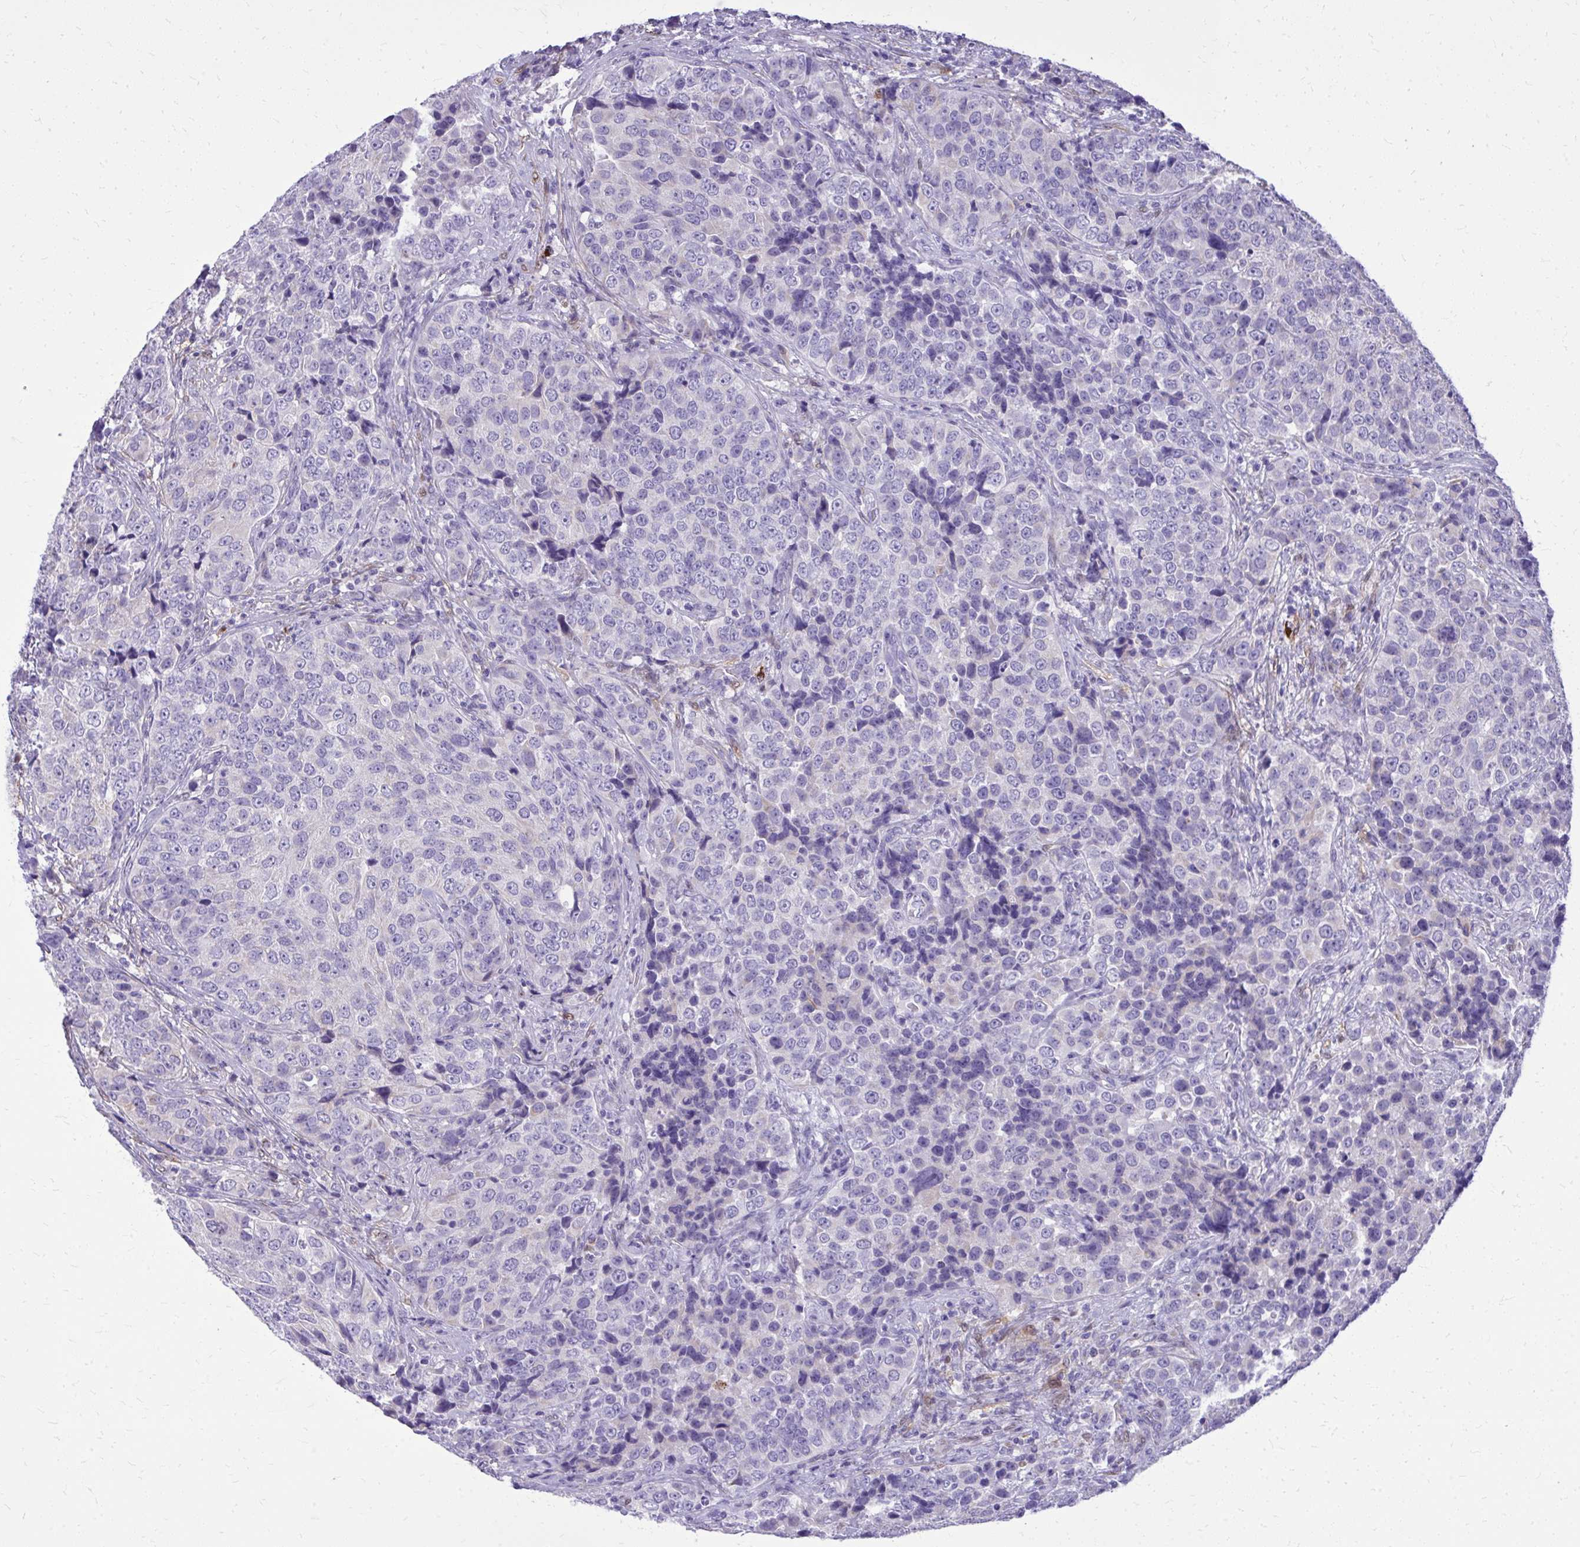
{"staining": {"intensity": "negative", "quantity": "none", "location": "none"}, "tissue": "urothelial cancer", "cell_type": "Tumor cells", "image_type": "cancer", "snomed": [{"axis": "morphology", "description": "Urothelial carcinoma, NOS"}, {"axis": "topography", "description": "Urinary bladder"}], "caption": "There is no significant expression in tumor cells of transitional cell carcinoma.", "gene": "NNMT", "patient": {"sex": "male", "age": 52}}